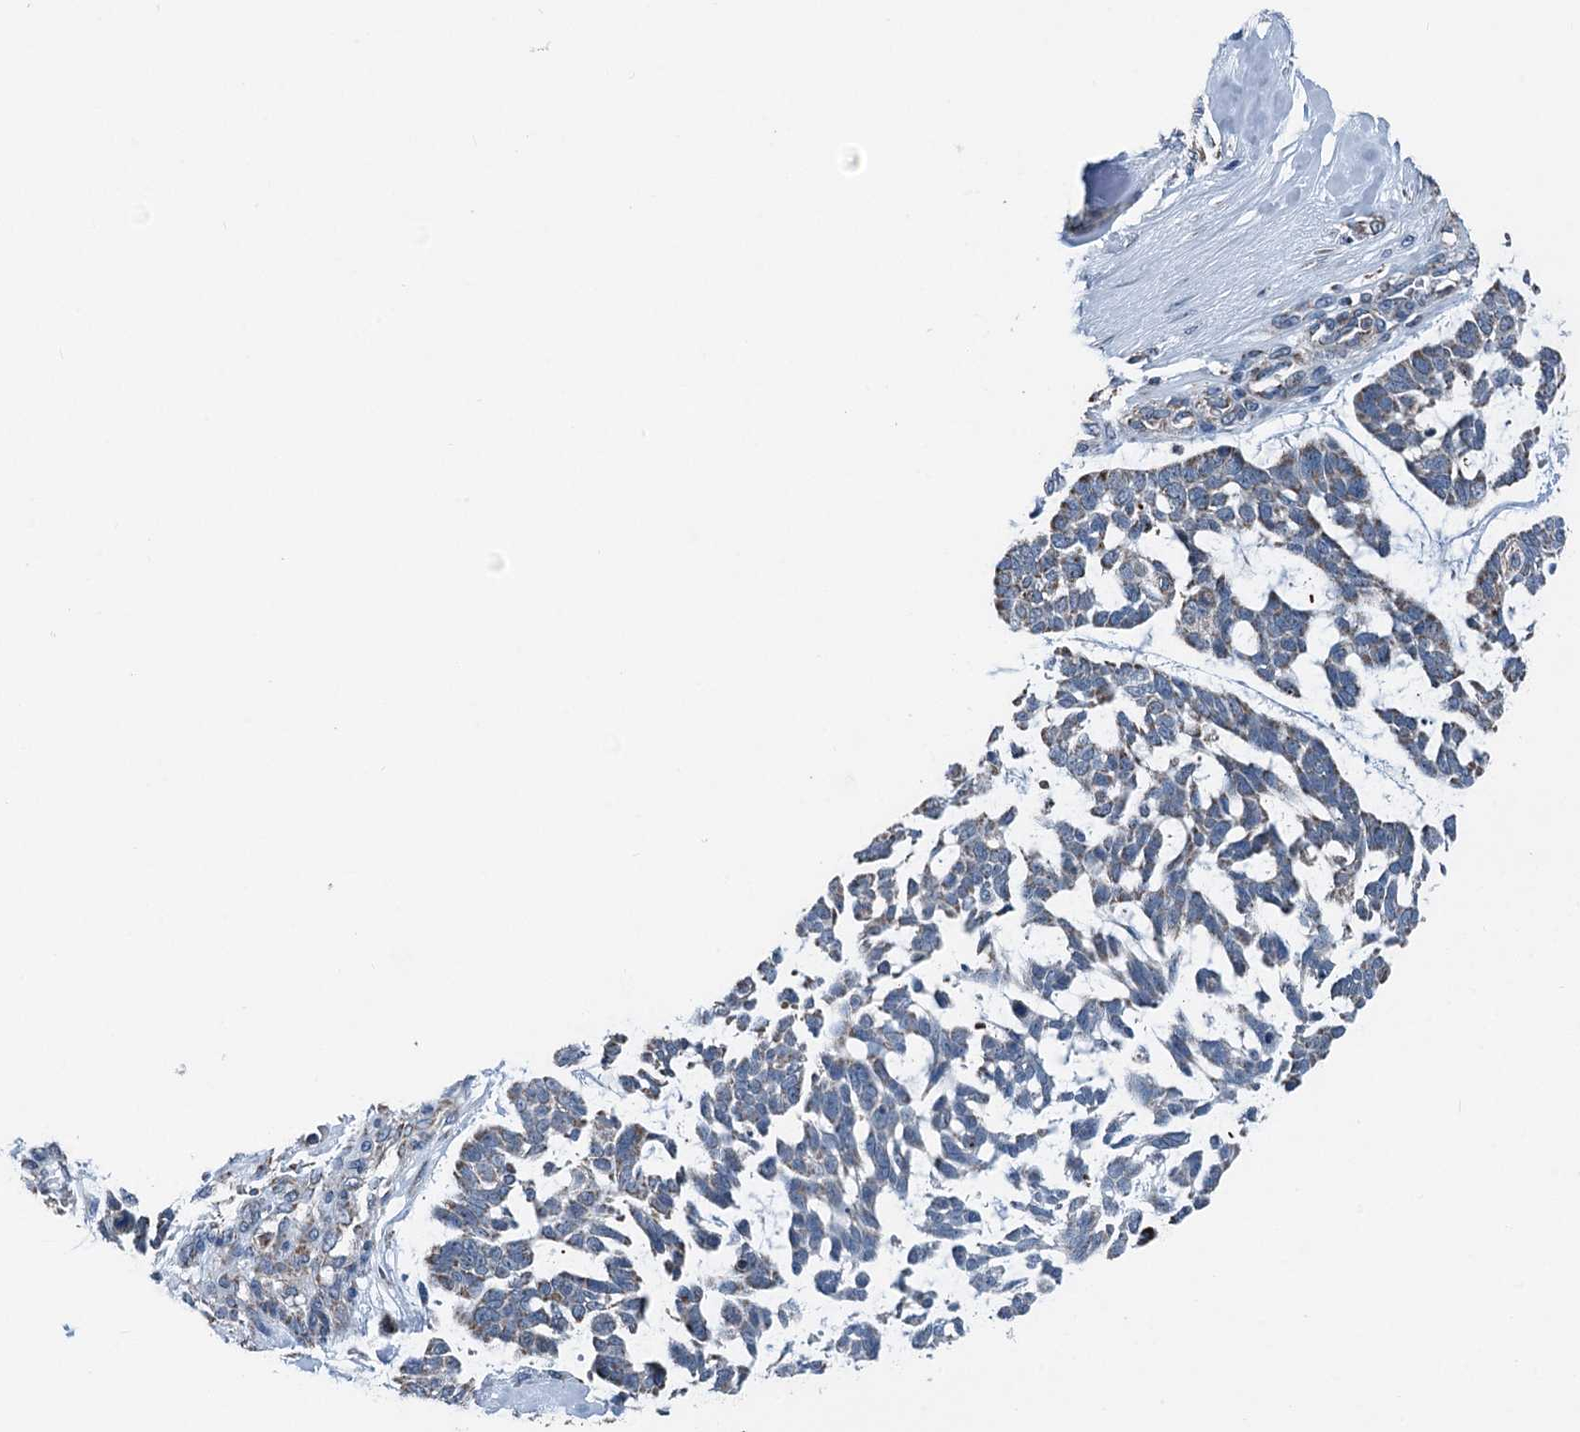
{"staining": {"intensity": "negative", "quantity": "none", "location": "none"}, "tissue": "skin cancer", "cell_type": "Tumor cells", "image_type": "cancer", "snomed": [{"axis": "morphology", "description": "Basal cell carcinoma"}, {"axis": "topography", "description": "Skin"}], "caption": "This is a image of immunohistochemistry (IHC) staining of skin basal cell carcinoma, which shows no expression in tumor cells.", "gene": "TRPT1", "patient": {"sex": "male", "age": 88}}